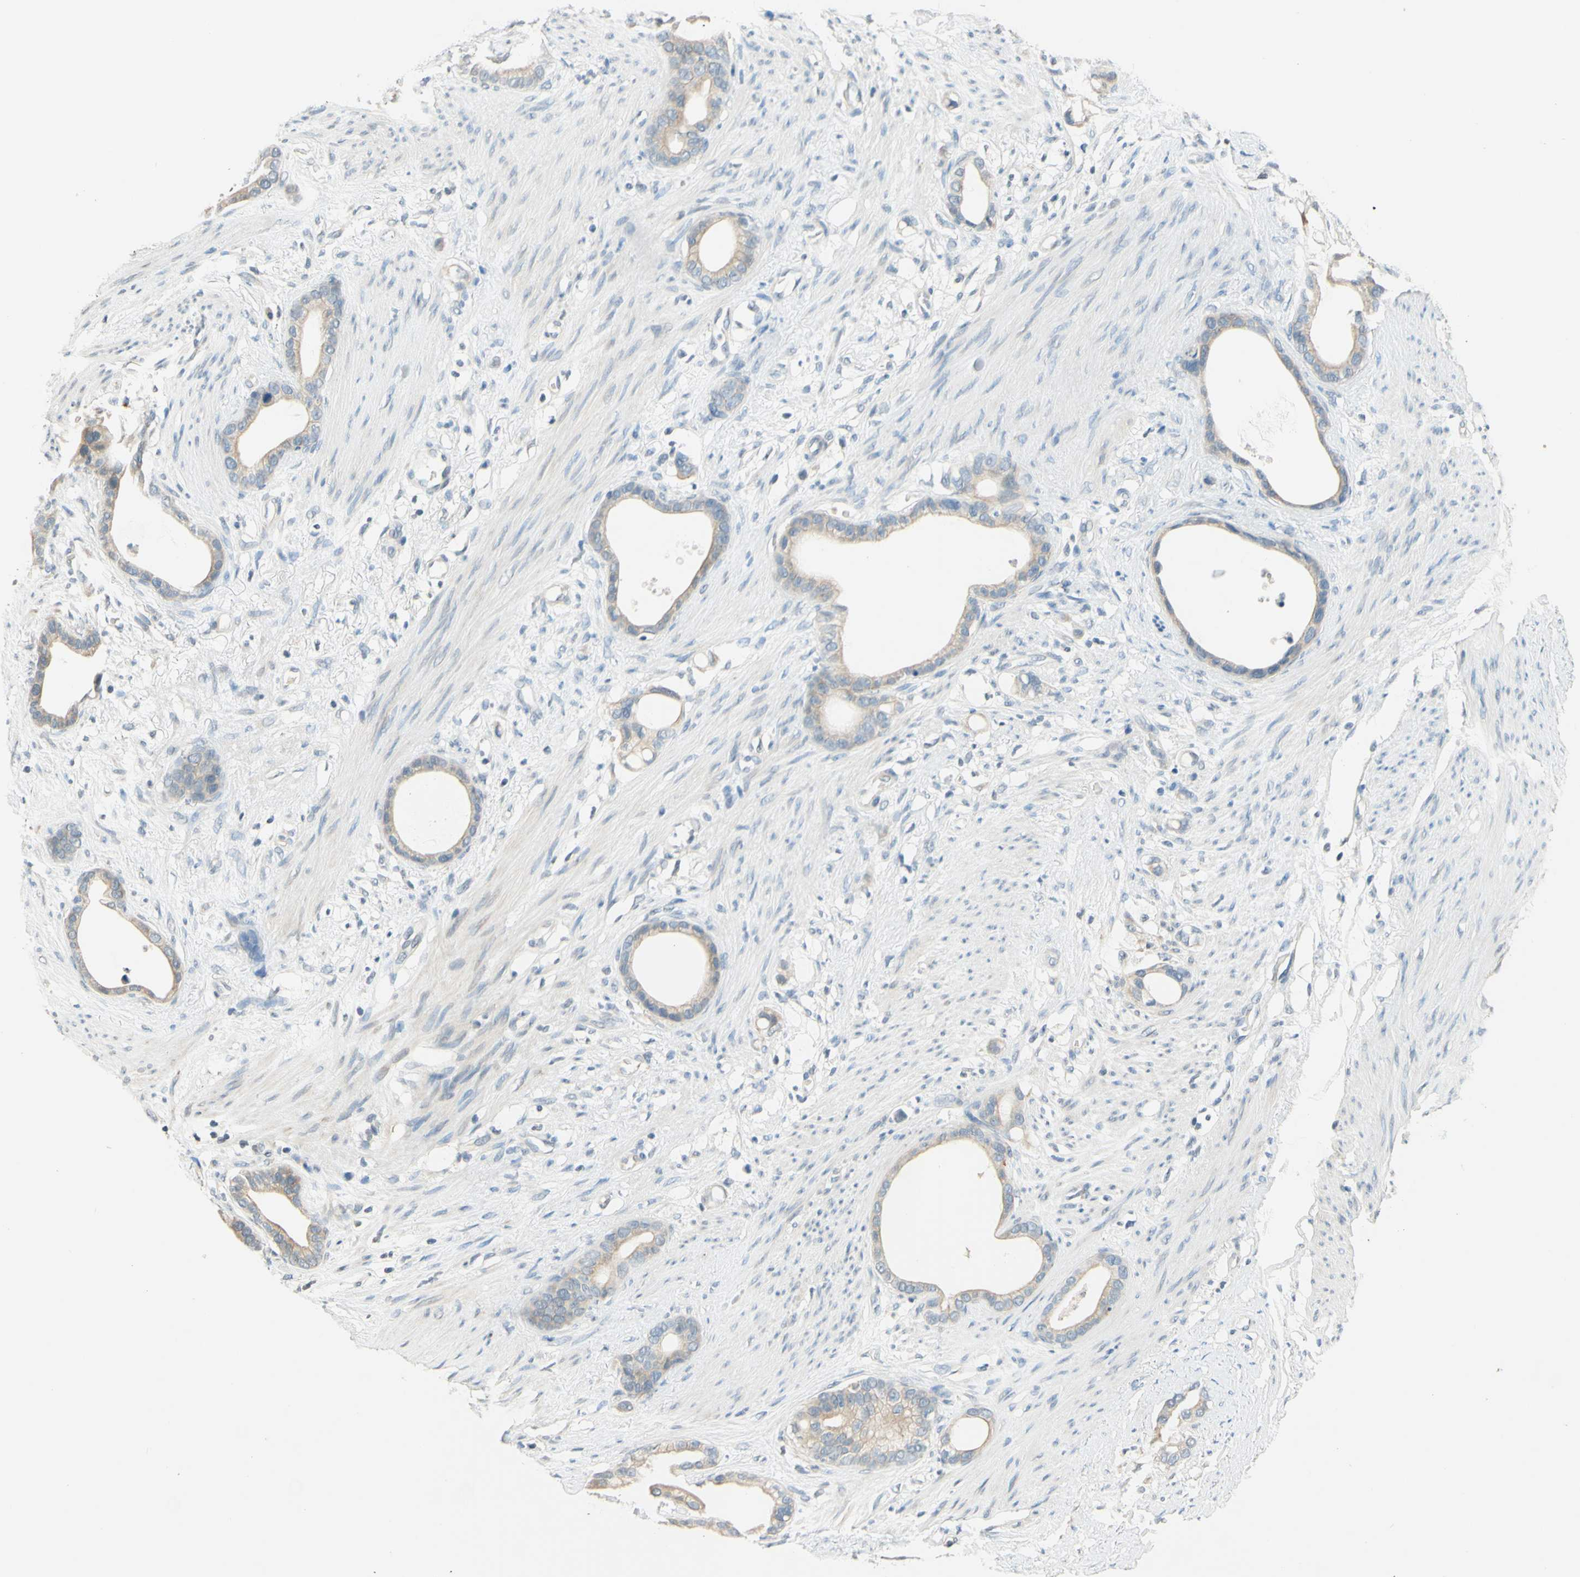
{"staining": {"intensity": "weak", "quantity": "25%-75%", "location": "cytoplasmic/membranous"}, "tissue": "stomach cancer", "cell_type": "Tumor cells", "image_type": "cancer", "snomed": [{"axis": "morphology", "description": "Adenocarcinoma, NOS"}, {"axis": "topography", "description": "Stomach"}], "caption": "Stomach cancer was stained to show a protein in brown. There is low levels of weak cytoplasmic/membranous positivity in about 25%-75% of tumor cells.", "gene": "MAG", "patient": {"sex": "female", "age": 75}}